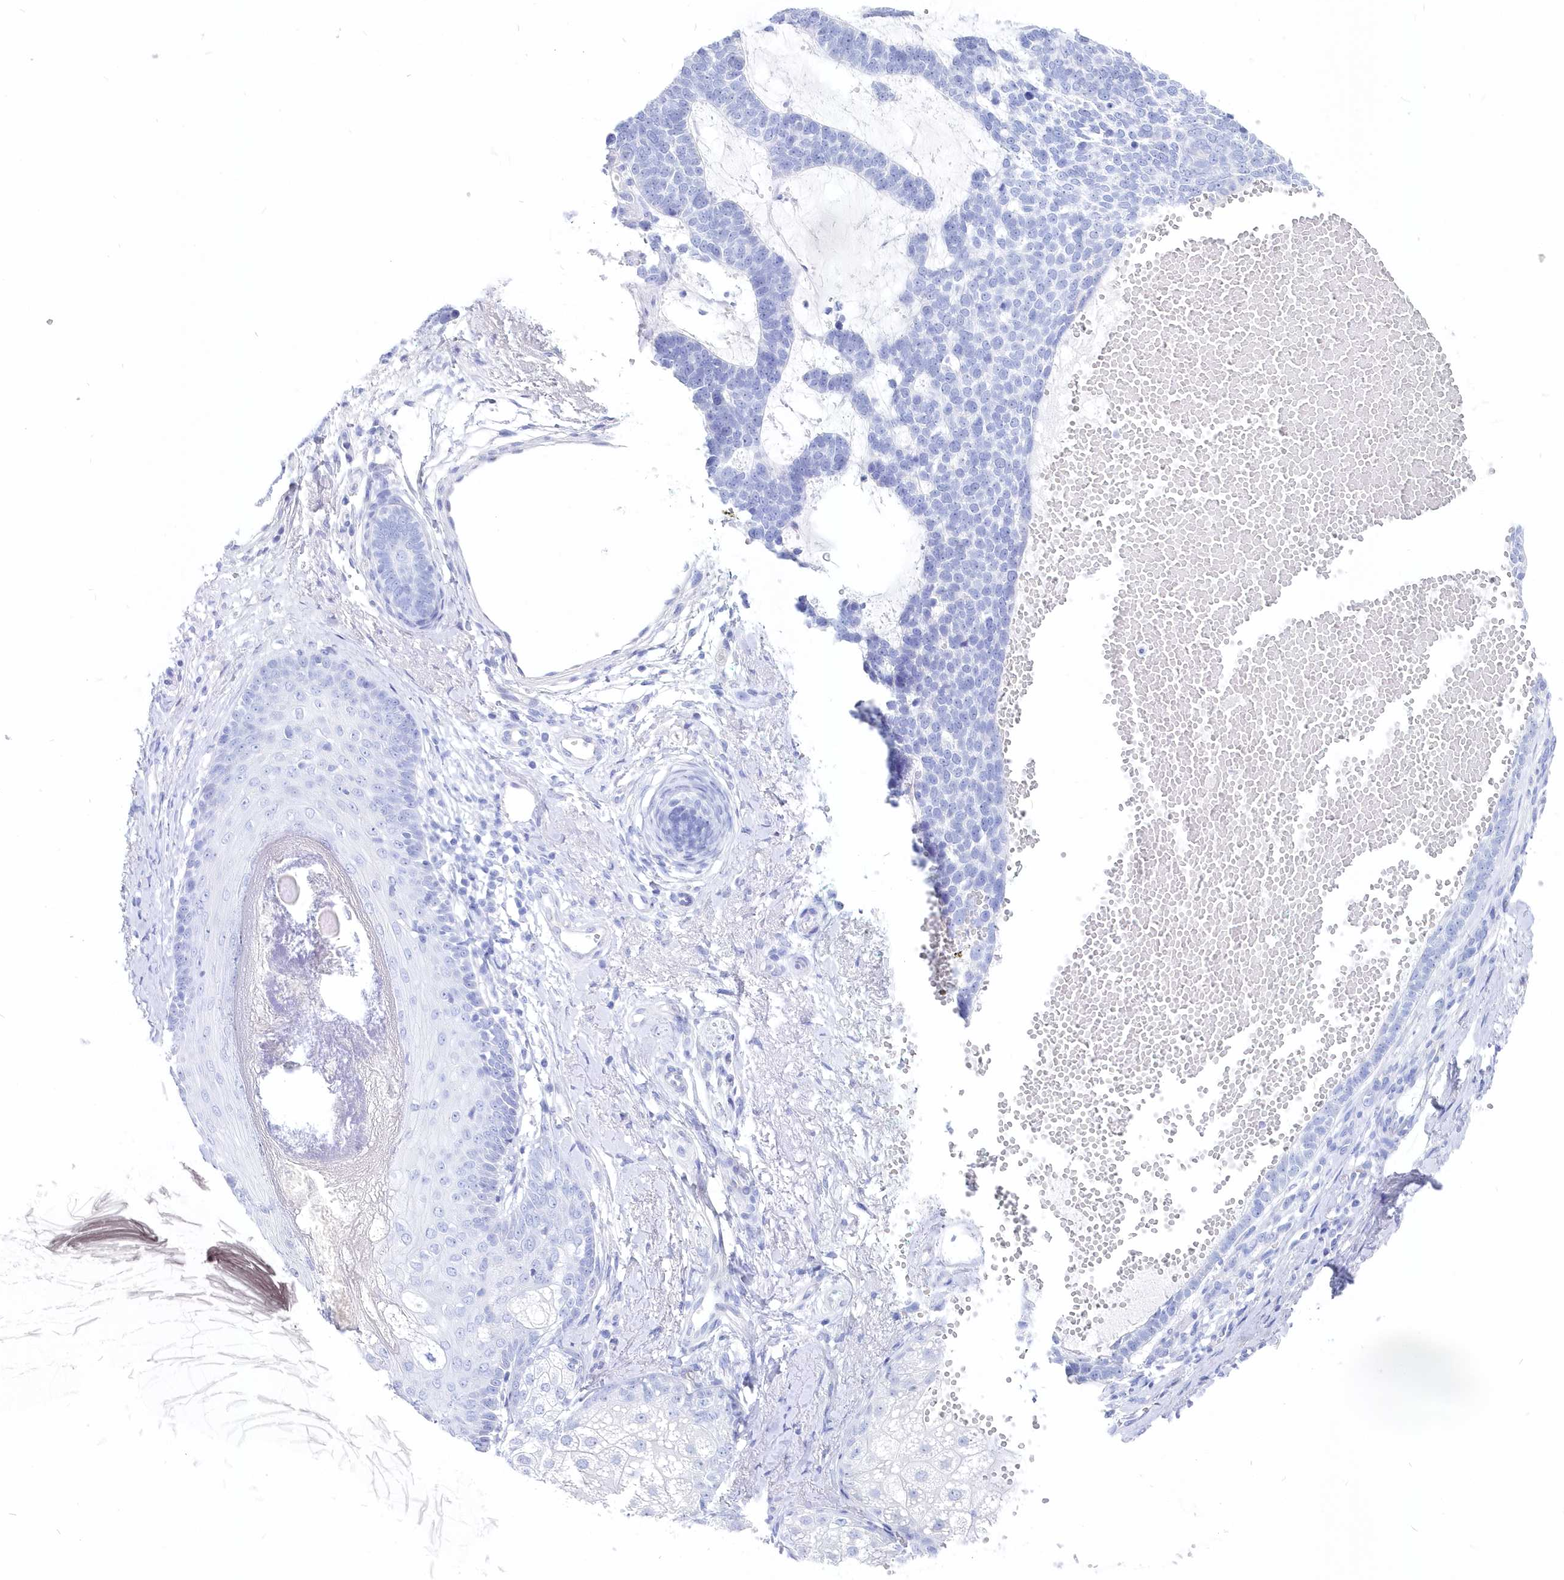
{"staining": {"intensity": "negative", "quantity": "none", "location": "none"}, "tissue": "skin cancer", "cell_type": "Tumor cells", "image_type": "cancer", "snomed": [{"axis": "morphology", "description": "Basal cell carcinoma"}, {"axis": "topography", "description": "Skin"}], "caption": "Immunohistochemistry micrograph of neoplastic tissue: human skin basal cell carcinoma stained with DAB shows no significant protein expression in tumor cells.", "gene": "CSNK1G2", "patient": {"sex": "female", "age": 81}}